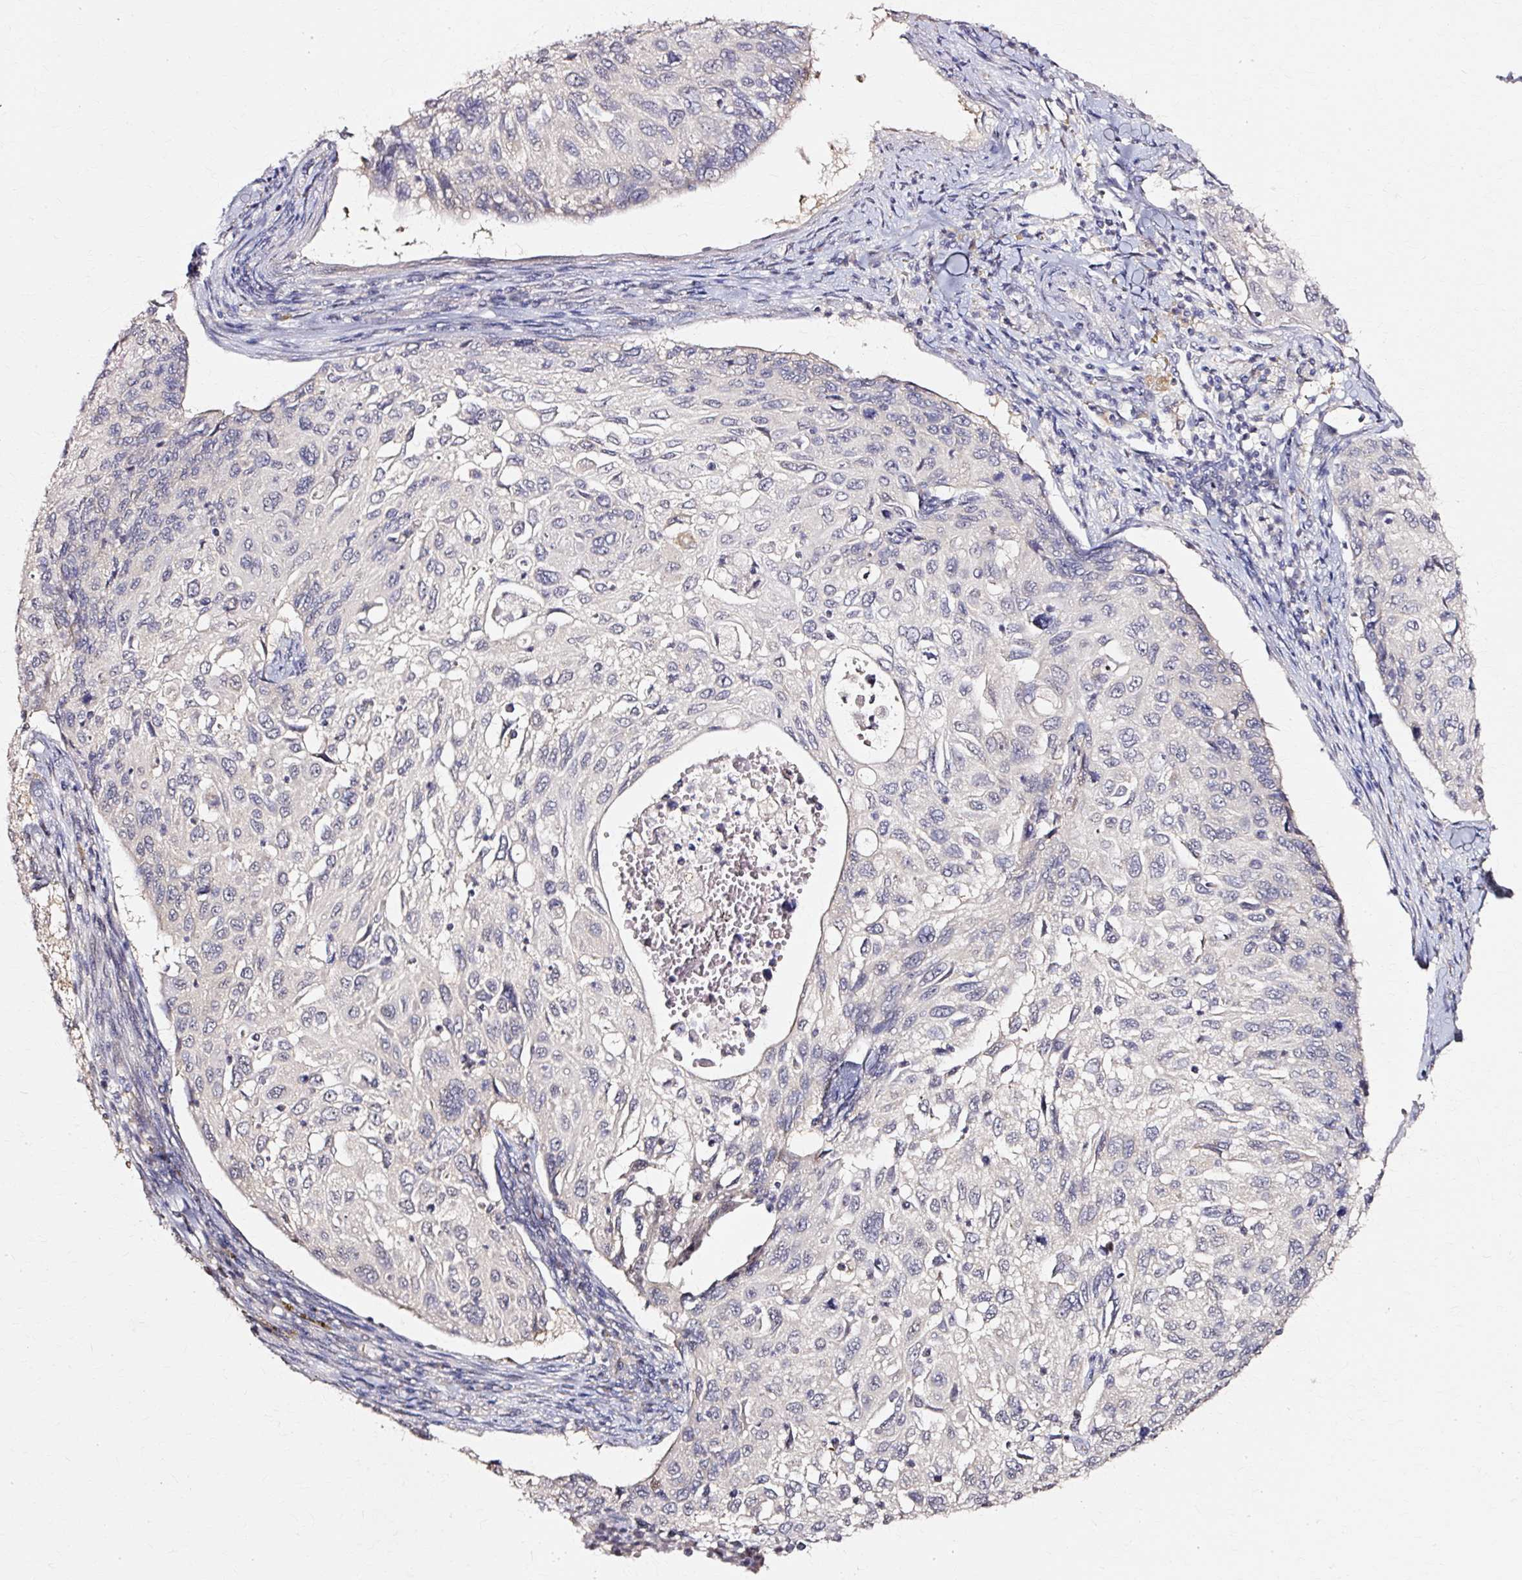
{"staining": {"intensity": "negative", "quantity": "none", "location": "none"}, "tissue": "cervical cancer", "cell_type": "Tumor cells", "image_type": "cancer", "snomed": [{"axis": "morphology", "description": "Squamous cell carcinoma, NOS"}, {"axis": "topography", "description": "Cervix"}], "caption": "Immunohistochemistry (IHC) micrograph of human cervical cancer (squamous cell carcinoma) stained for a protein (brown), which demonstrates no expression in tumor cells.", "gene": "RGPD5", "patient": {"sex": "female", "age": 70}}